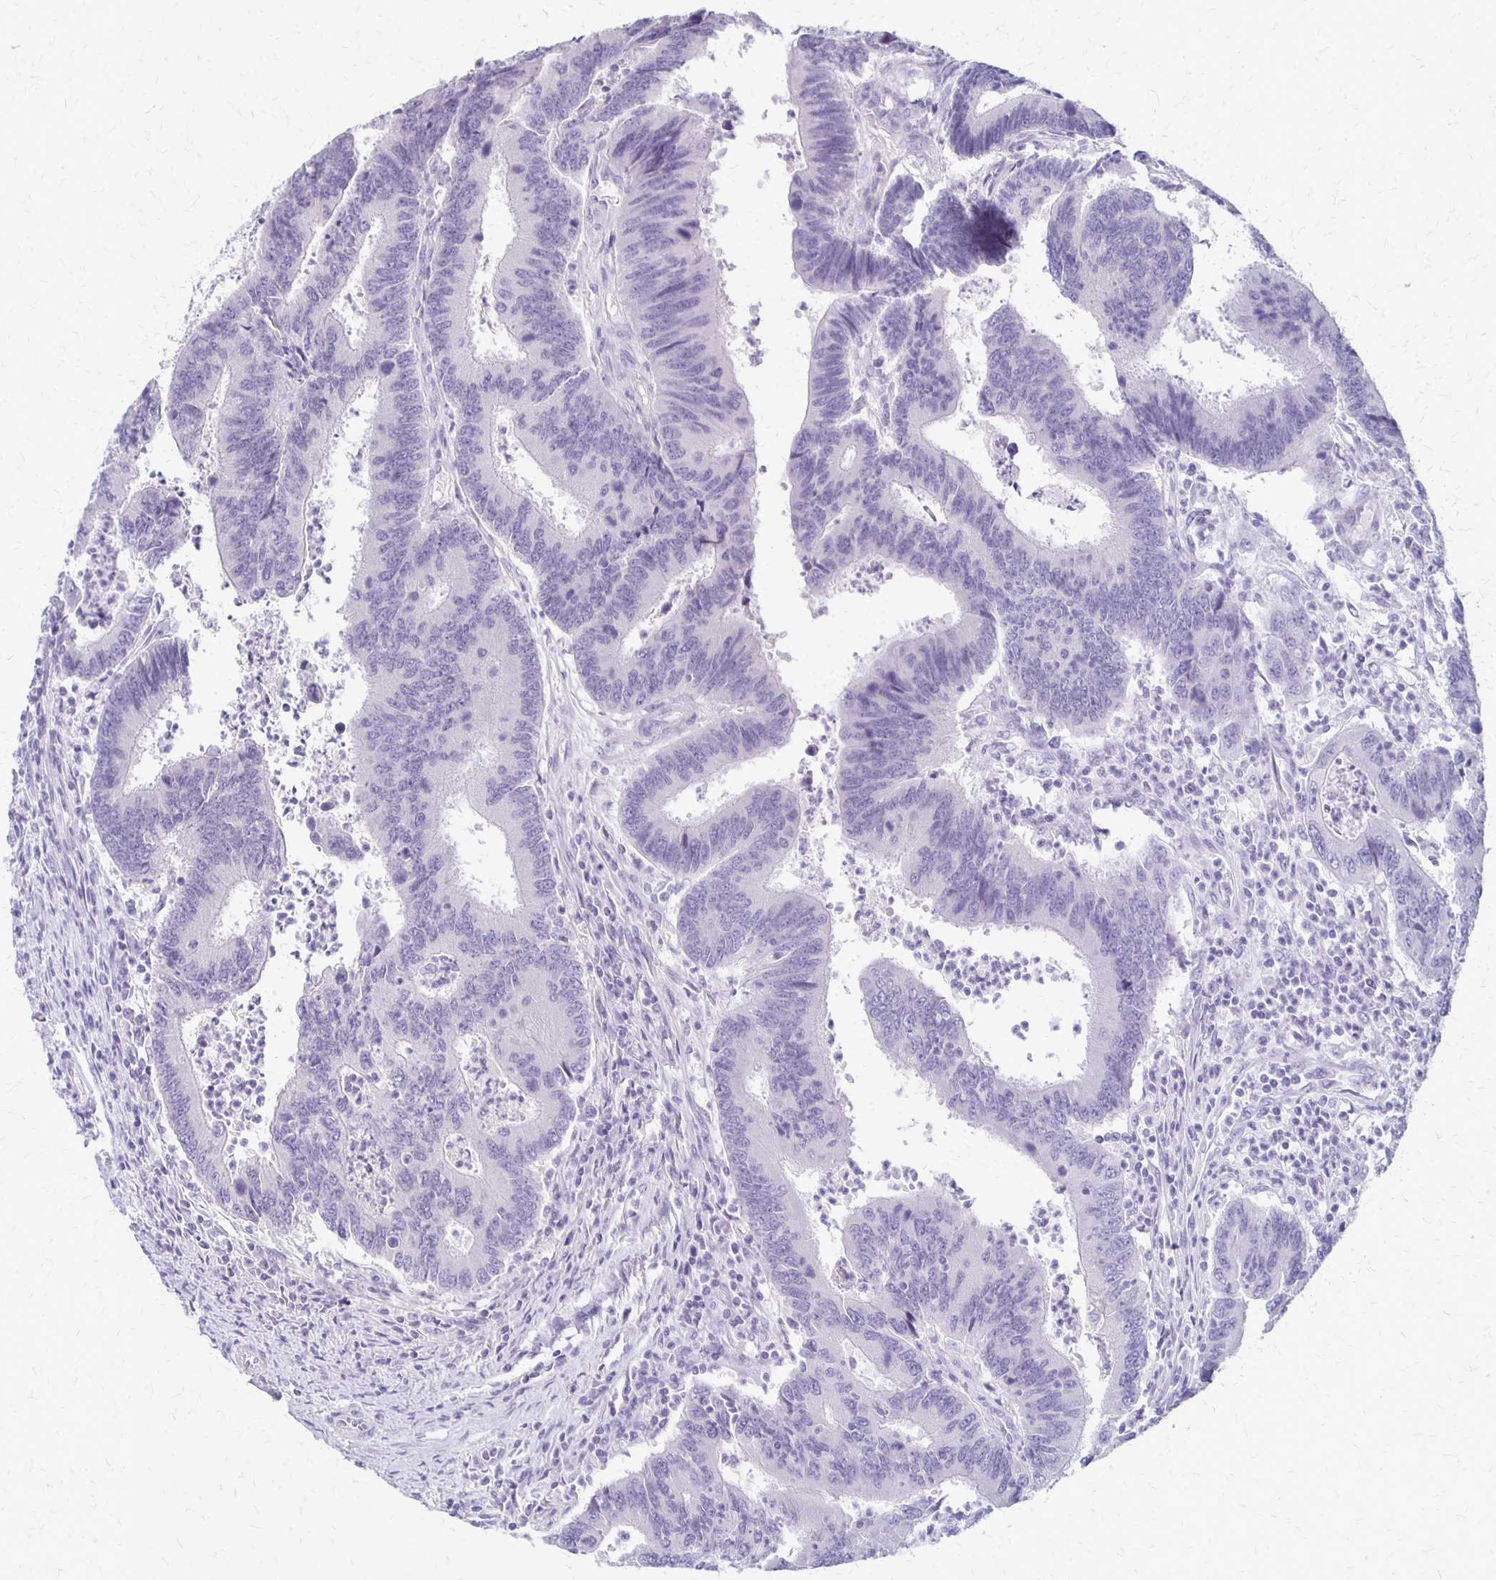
{"staining": {"intensity": "negative", "quantity": "none", "location": "none"}, "tissue": "colorectal cancer", "cell_type": "Tumor cells", "image_type": "cancer", "snomed": [{"axis": "morphology", "description": "Adenocarcinoma, NOS"}, {"axis": "topography", "description": "Colon"}], "caption": "Tumor cells are negative for protein expression in human colorectal adenocarcinoma.", "gene": "RHOC", "patient": {"sex": "female", "age": 67}}